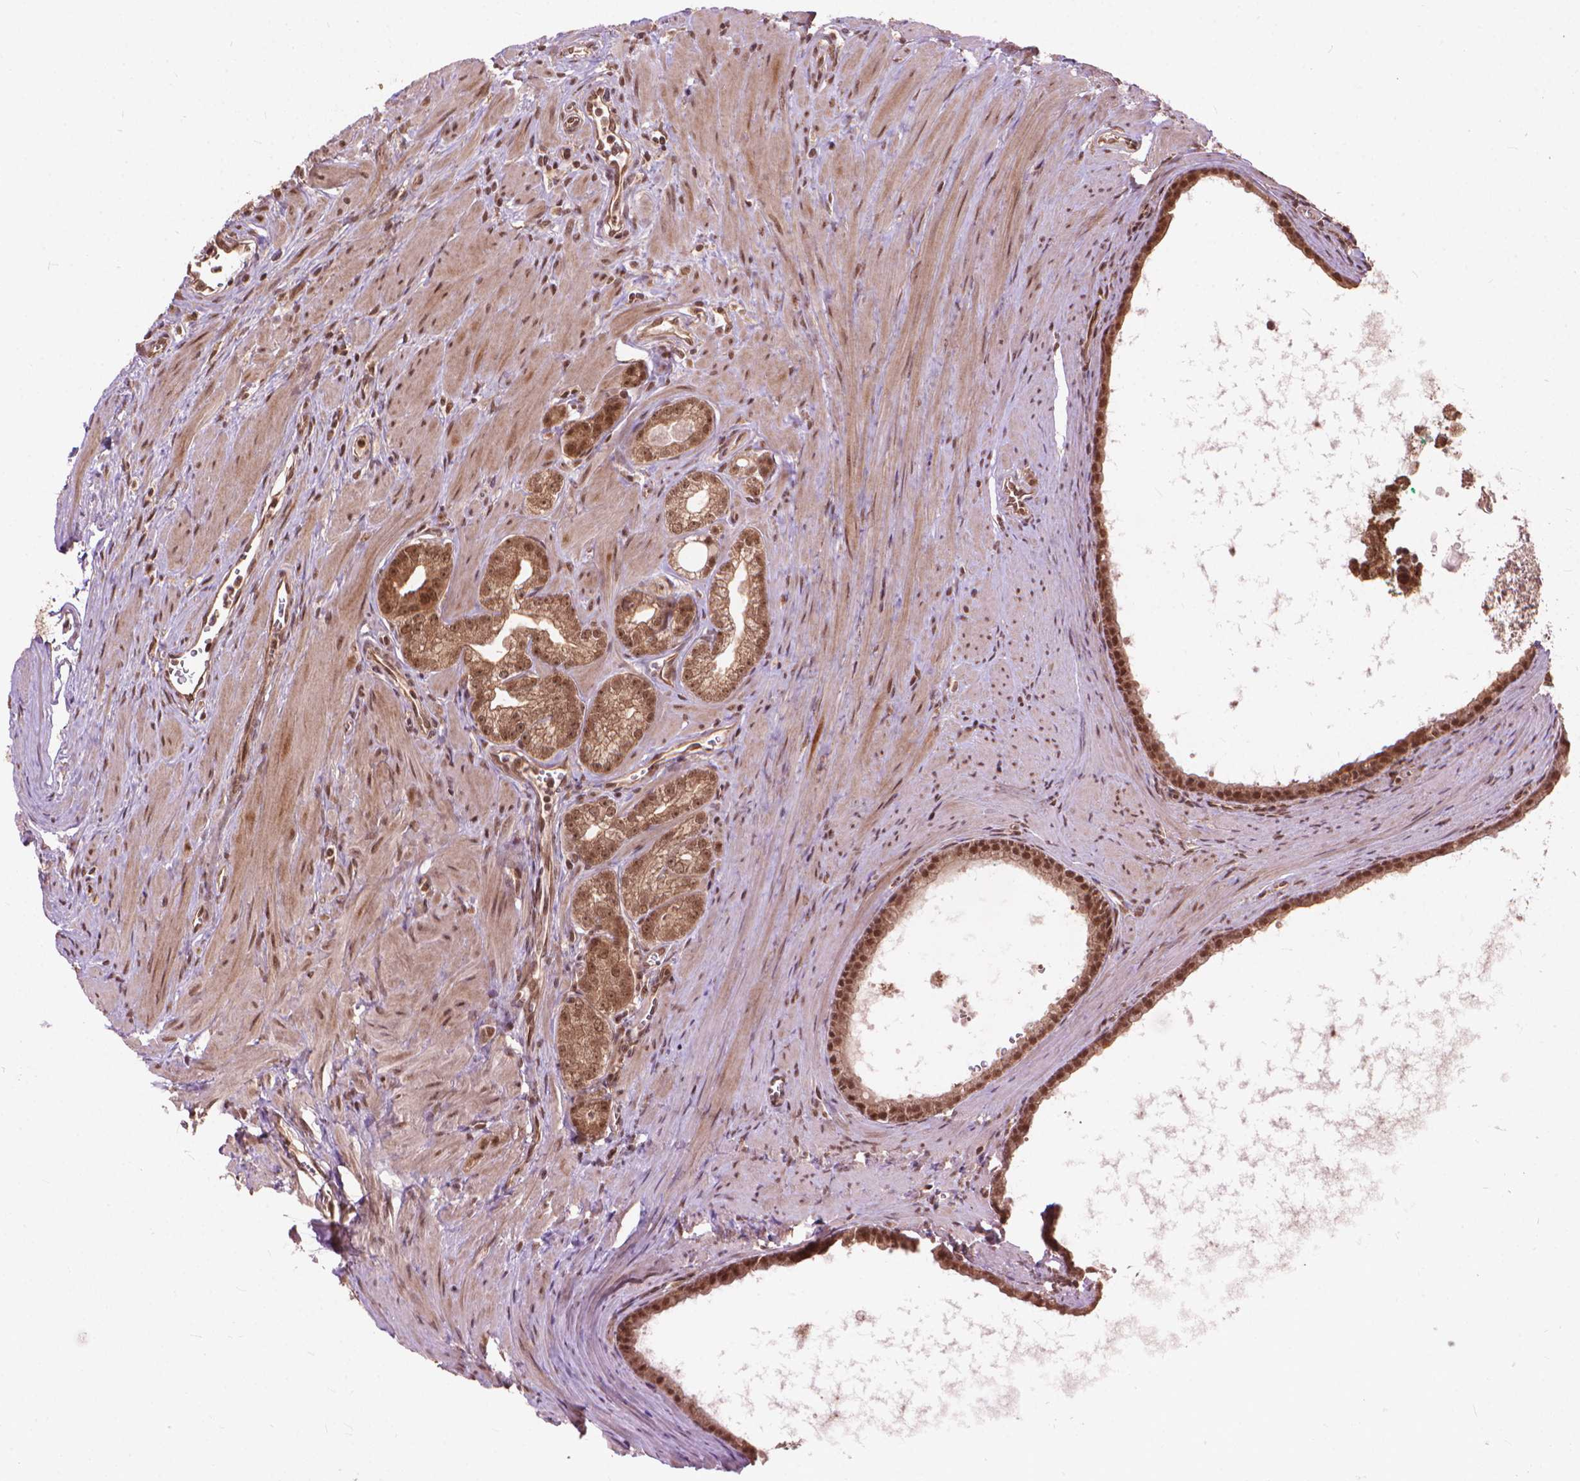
{"staining": {"intensity": "moderate", "quantity": ">75%", "location": "nuclear"}, "tissue": "prostate cancer", "cell_type": "Tumor cells", "image_type": "cancer", "snomed": [{"axis": "morphology", "description": "Adenocarcinoma, NOS"}, {"axis": "topography", "description": "Prostate"}], "caption": "Tumor cells reveal moderate nuclear positivity in about >75% of cells in prostate adenocarcinoma. The staining was performed using DAB (3,3'-diaminobenzidine), with brown indicating positive protein expression. Nuclei are stained blue with hematoxylin.", "gene": "SSU72", "patient": {"sex": "male", "age": 71}}